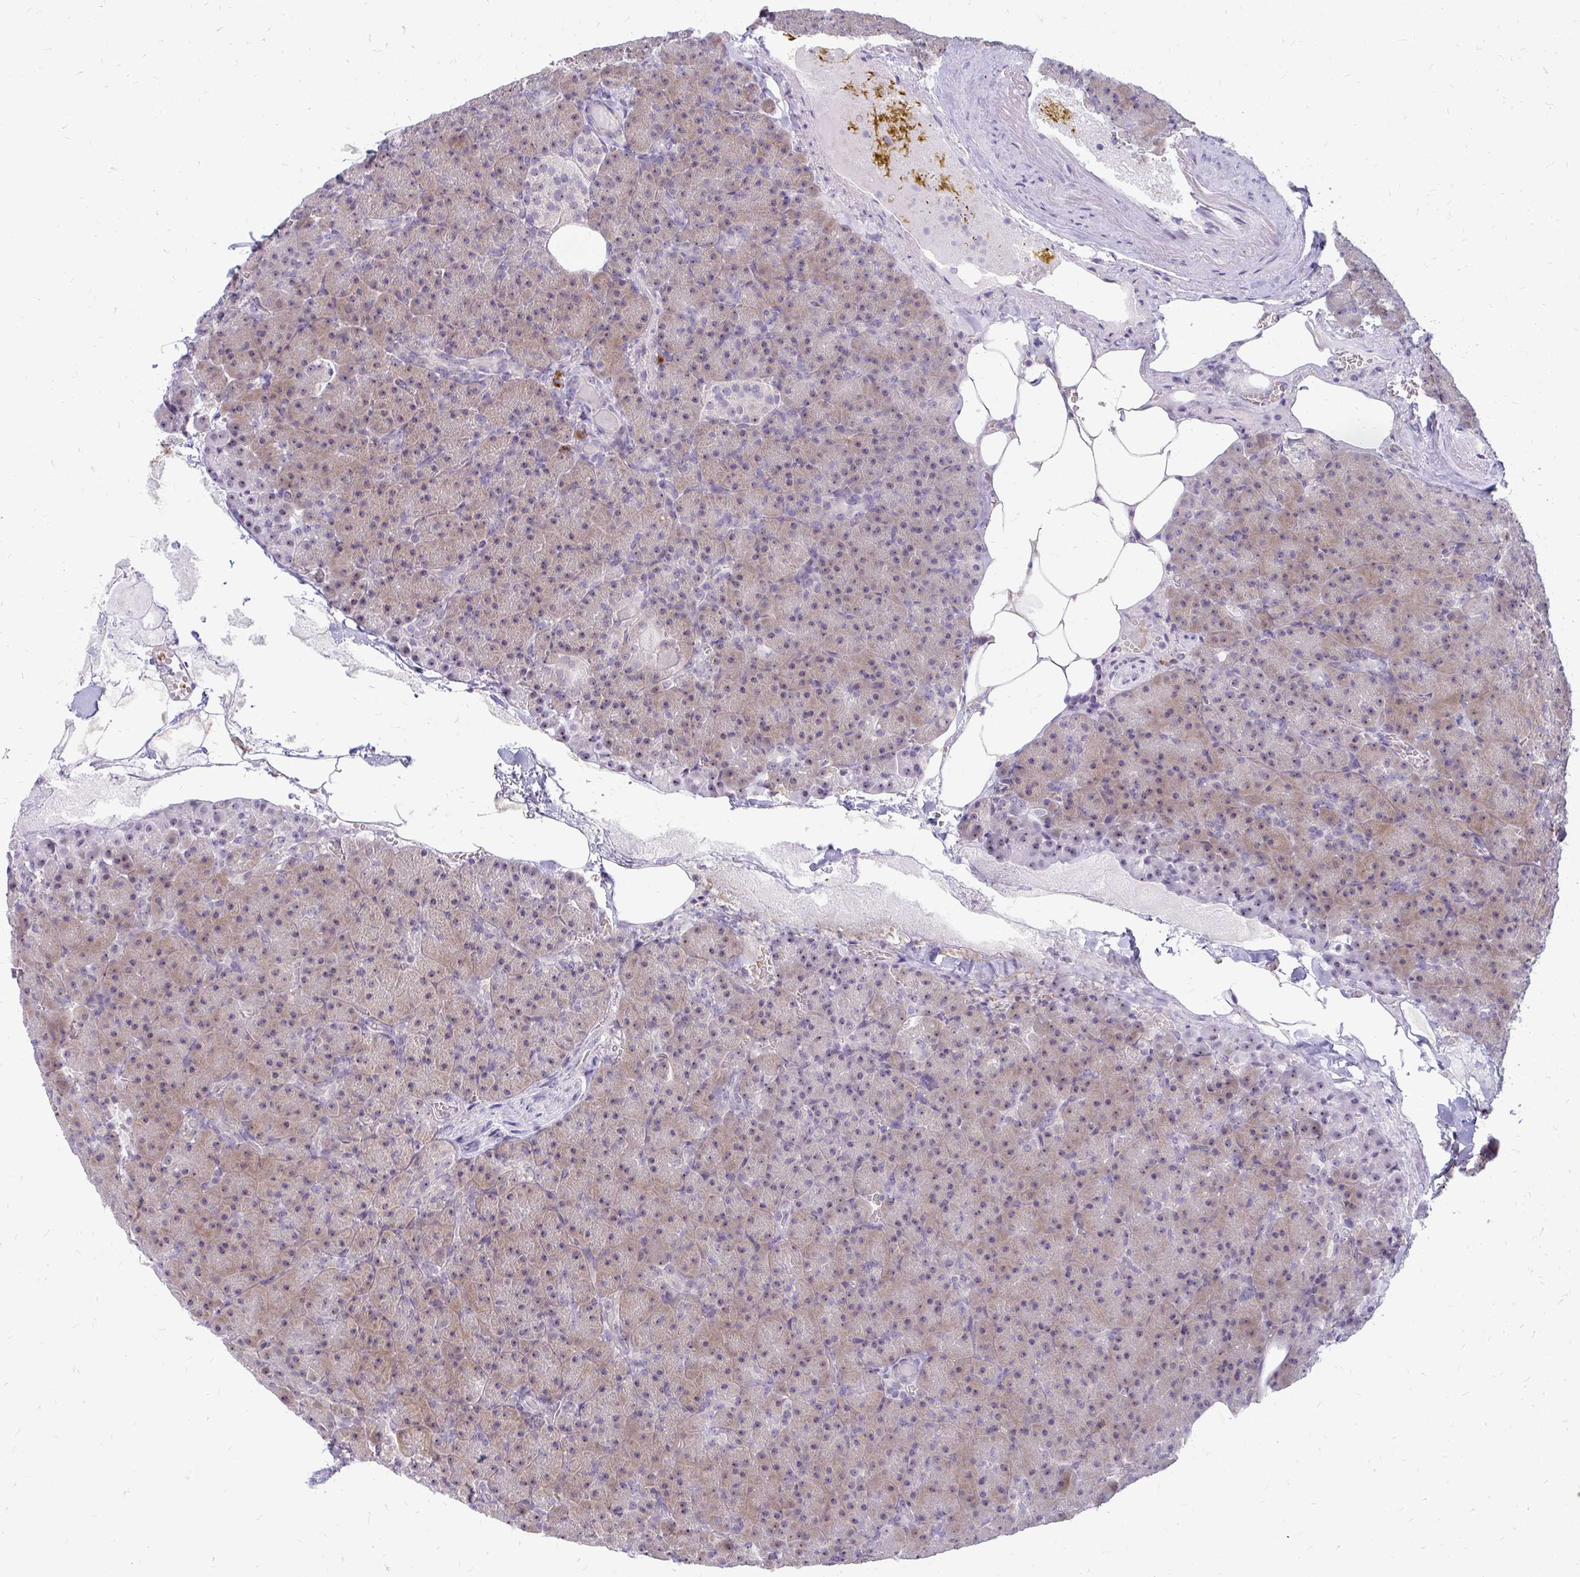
{"staining": {"intensity": "weak", "quantity": ">75%", "location": "cytoplasmic/membranous,nuclear"}, "tissue": "pancreas", "cell_type": "Exocrine glandular cells", "image_type": "normal", "snomed": [{"axis": "morphology", "description": "Normal tissue, NOS"}, {"axis": "topography", "description": "Pancreas"}], "caption": "Protein analysis of benign pancreas displays weak cytoplasmic/membranous,nuclear expression in about >75% of exocrine glandular cells. Nuclei are stained in blue.", "gene": "FAM9A", "patient": {"sex": "female", "age": 74}}